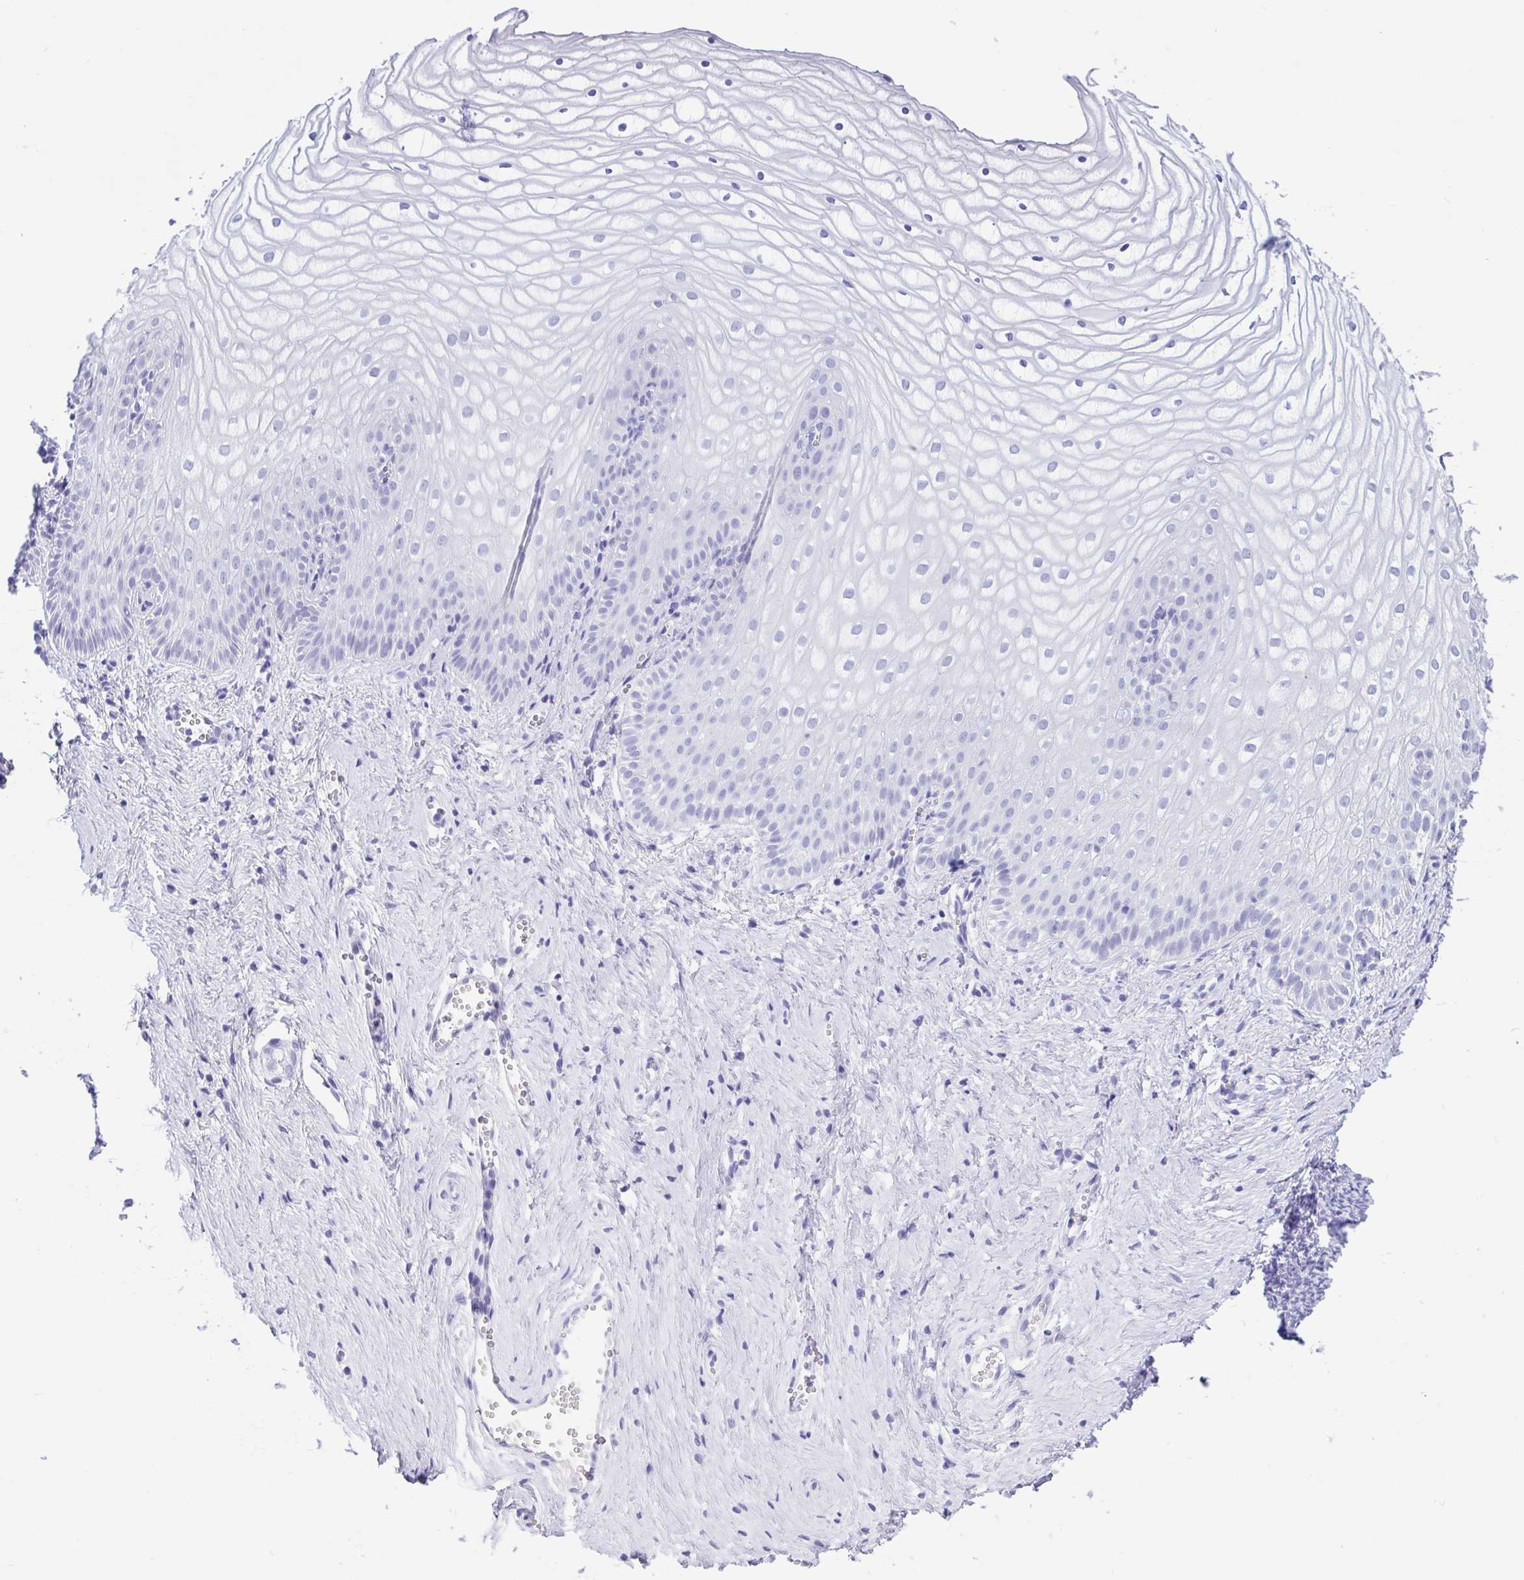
{"staining": {"intensity": "negative", "quantity": "none", "location": "none"}, "tissue": "vagina", "cell_type": "Squamous epithelial cells", "image_type": "normal", "snomed": [{"axis": "morphology", "description": "Normal tissue, NOS"}, {"axis": "topography", "description": "Vagina"}], "caption": "This is an immunohistochemistry (IHC) histopathology image of normal human vagina. There is no expression in squamous epithelial cells.", "gene": "ENSG00000274792", "patient": {"sex": "female", "age": 56}}